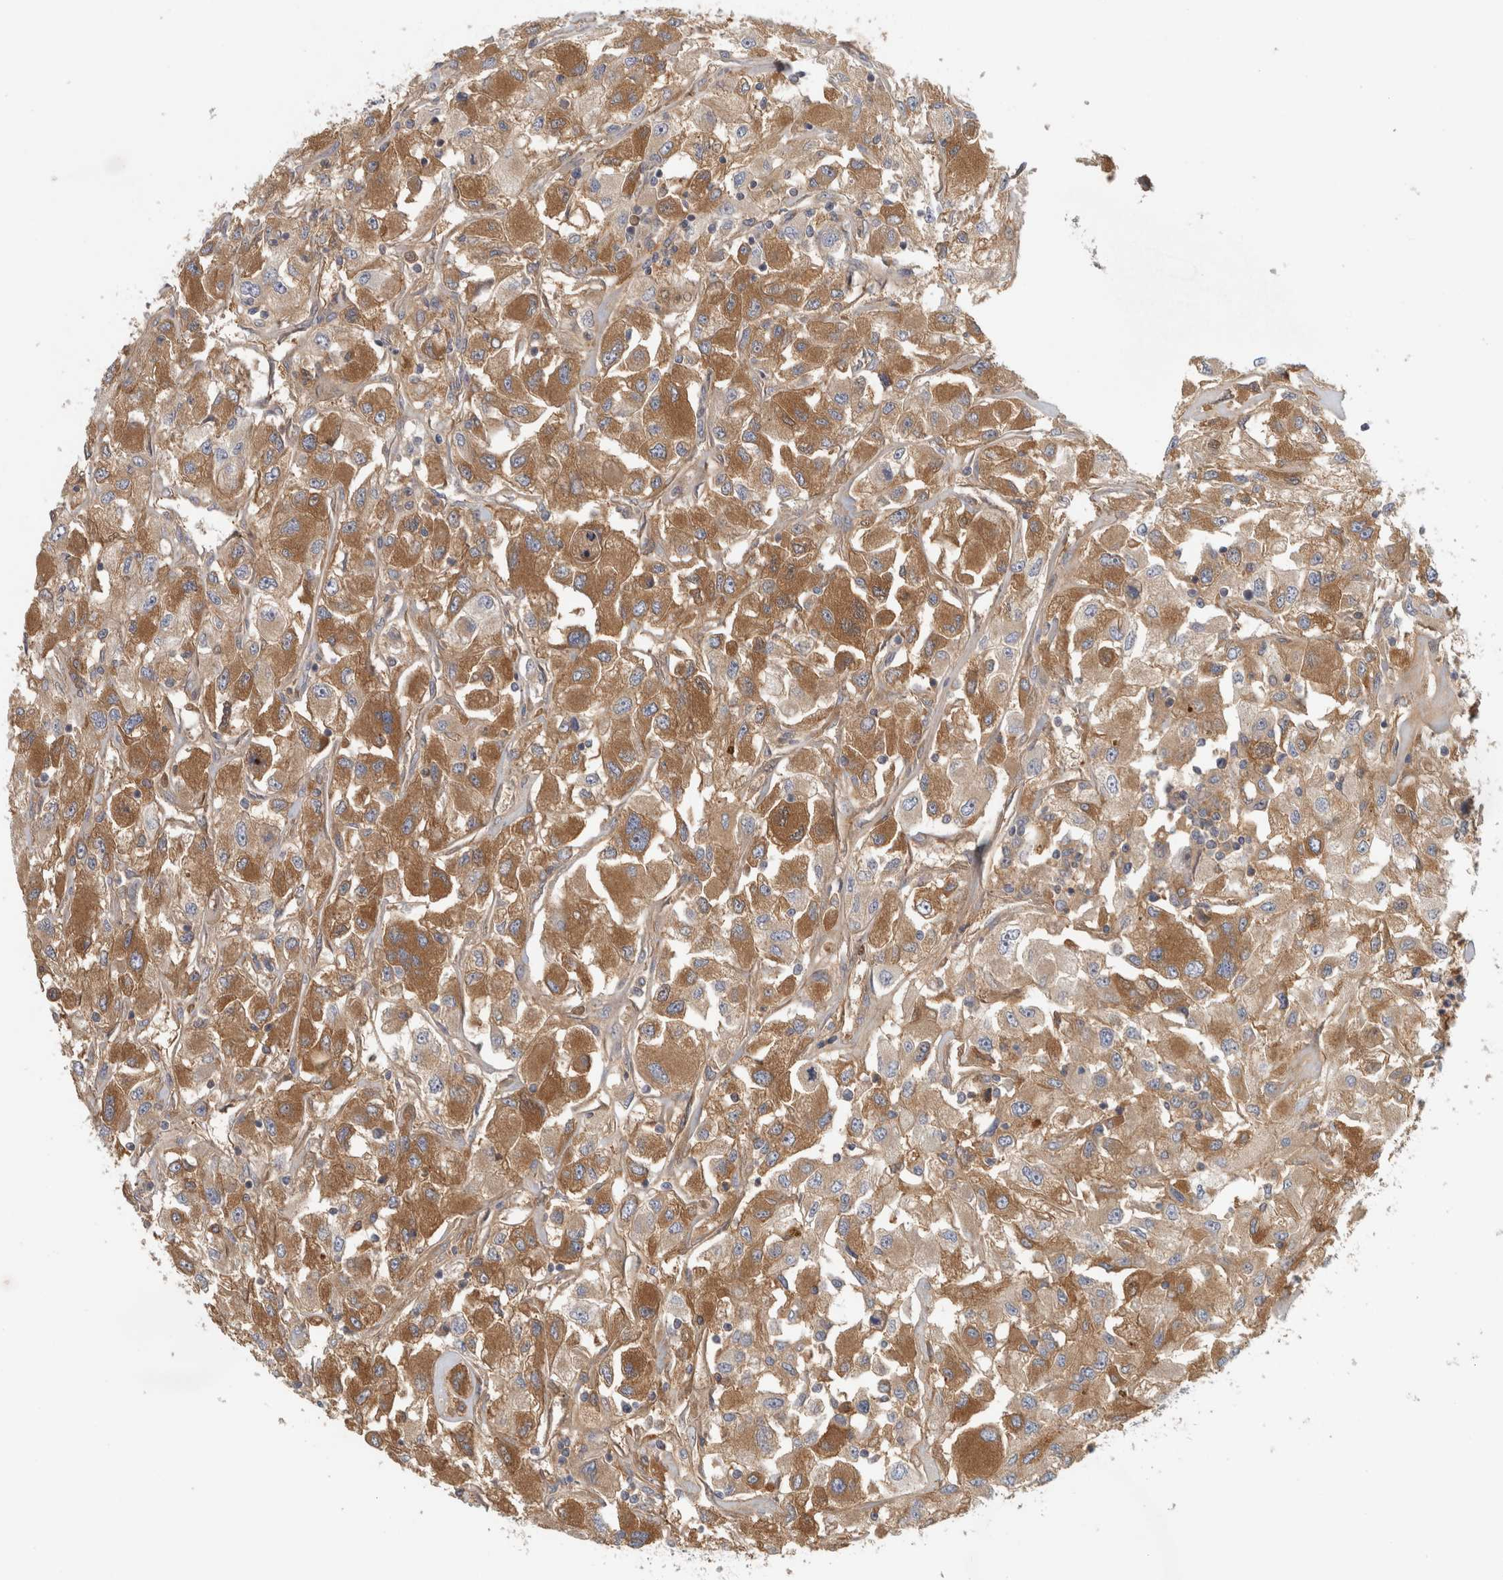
{"staining": {"intensity": "moderate", "quantity": ">75%", "location": "cytoplasmic/membranous"}, "tissue": "renal cancer", "cell_type": "Tumor cells", "image_type": "cancer", "snomed": [{"axis": "morphology", "description": "Adenocarcinoma, NOS"}, {"axis": "topography", "description": "Kidney"}], "caption": "Moderate cytoplasmic/membranous positivity for a protein is appreciated in approximately >75% of tumor cells of renal cancer (adenocarcinoma) using immunohistochemistry (IHC).", "gene": "RBM48", "patient": {"sex": "female", "age": 52}}